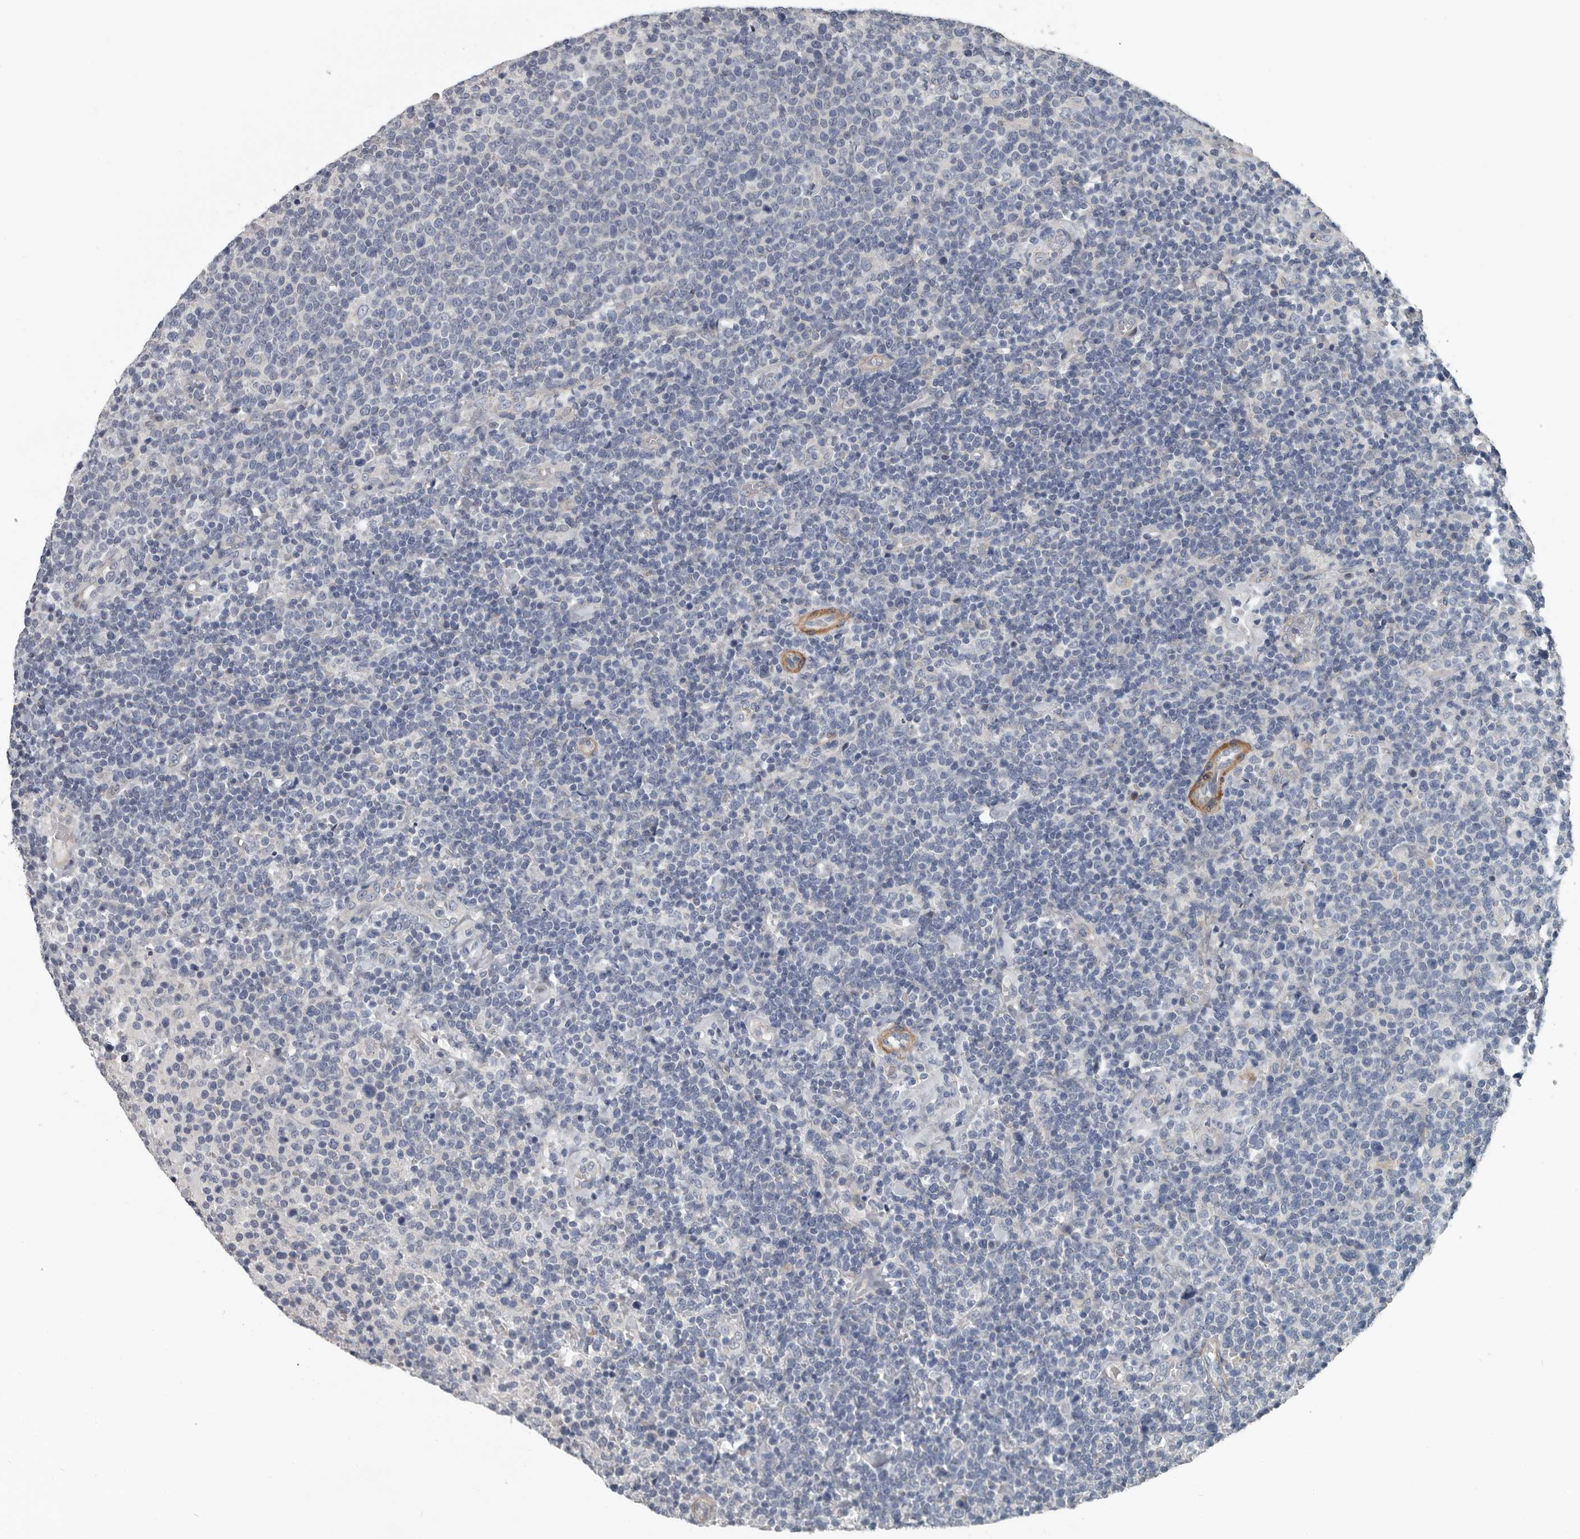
{"staining": {"intensity": "negative", "quantity": "none", "location": "none"}, "tissue": "lymphoma", "cell_type": "Tumor cells", "image_type": "cancer", "snomed": [{"axis": "morphology", "description": "Malignant lymphoma, non-Hodgkin's type, High grade"}, {"axis": "topography", "description": "Lymph node"}], "caption": "Immunohistochemical staining of malignant lymphoma, non-Hodgkin's type (high-grade) reveals no significant expression in tumor cells.", "gene": "DPY19L4", "patient": {"sex": "male", "age": 61}}